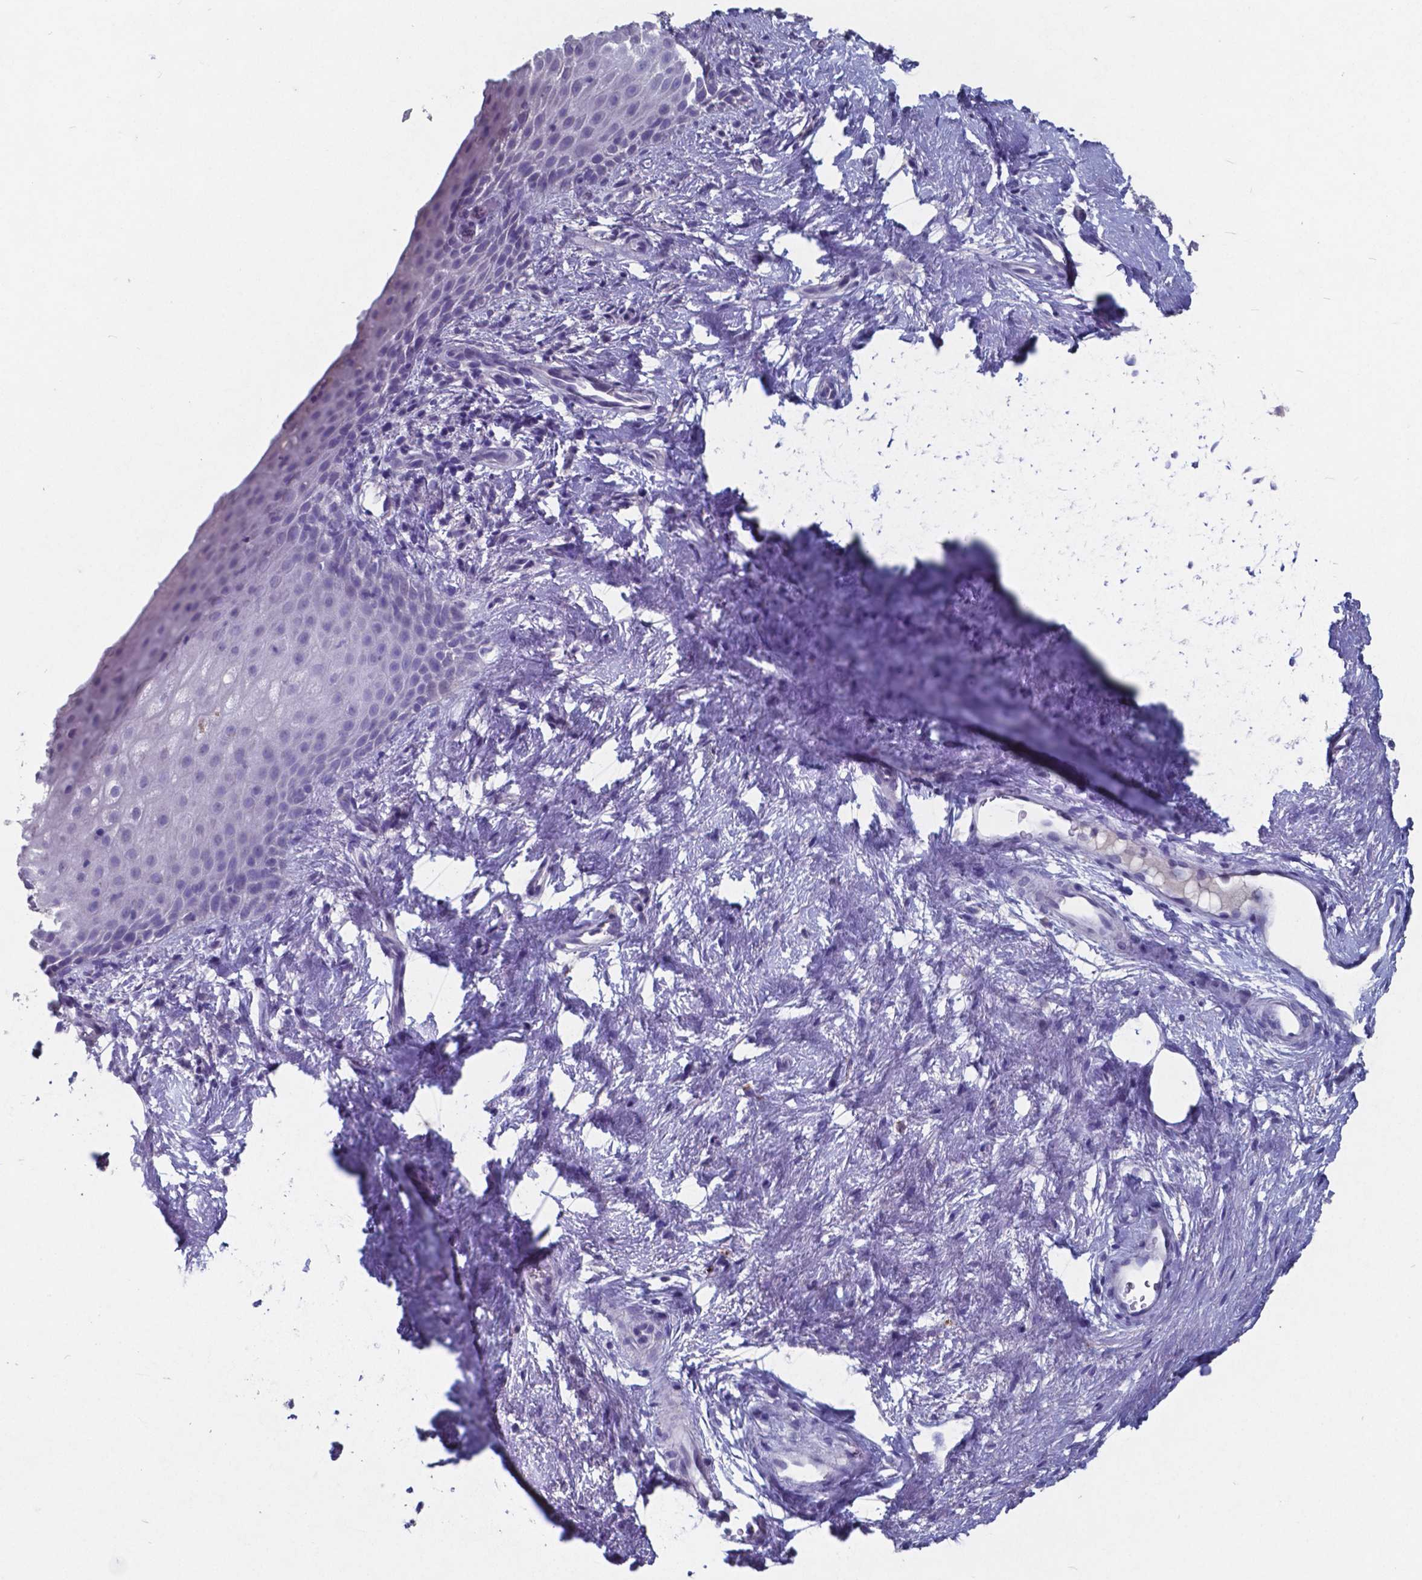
{"staining": {"intensity": "negative", "quantity": "none", "location": "none"}, "tissue": "skin", "cell_type": "Epidermal cells", "image_type": "normal", "snomed": [{"axis": "morphology", "description": "Normal tissue, NOS"}, {"axis": "topography", "description": "Anal"}], "caption": "An immunohistochemistry photomicrograph of benign skin is shown. There is no staining in epidermal cells of skin. (DAB immunohistochemistry, high magnification).", "gene": "TTR", "patient": {"sex": "female", "age": 46}}